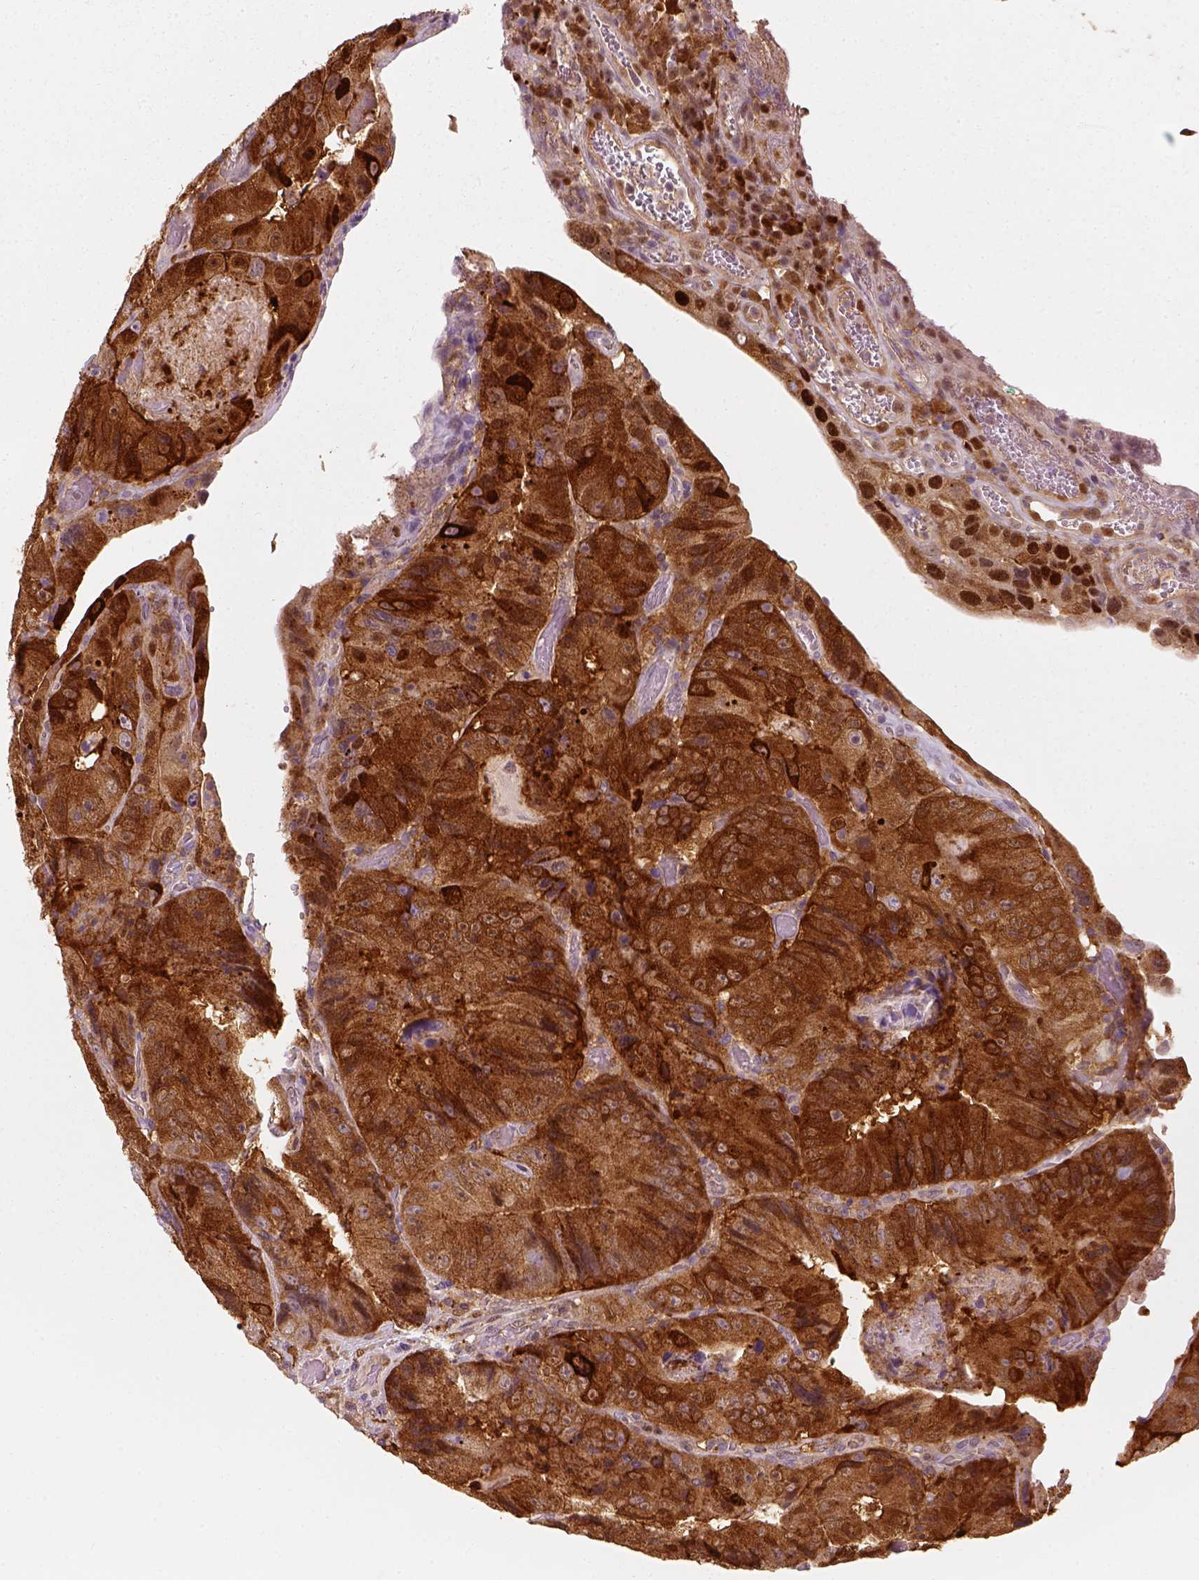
{"staining": {"intensity": "strong", "quantity": ">75%", "location": "cytoplasmic/membranous"}, "tissue": "colorectal cancer", "cell_type": "Tumor cells", "image_type": "cancer", "snomed": [{"axis": "morphology", "description": "Adenocarcinoma, NOS"}, {"axis": "topography", "description": "Colon"}], "caption": "Approximately >75% of tumor cells in human colorectal adenocarcinoma reveal strong cytoplasmic/membranous protein expression as visualized by brown immunohistochemical staining.", "gene": "SQSTM1", "patient": {"sex": "female", "age": 86}}